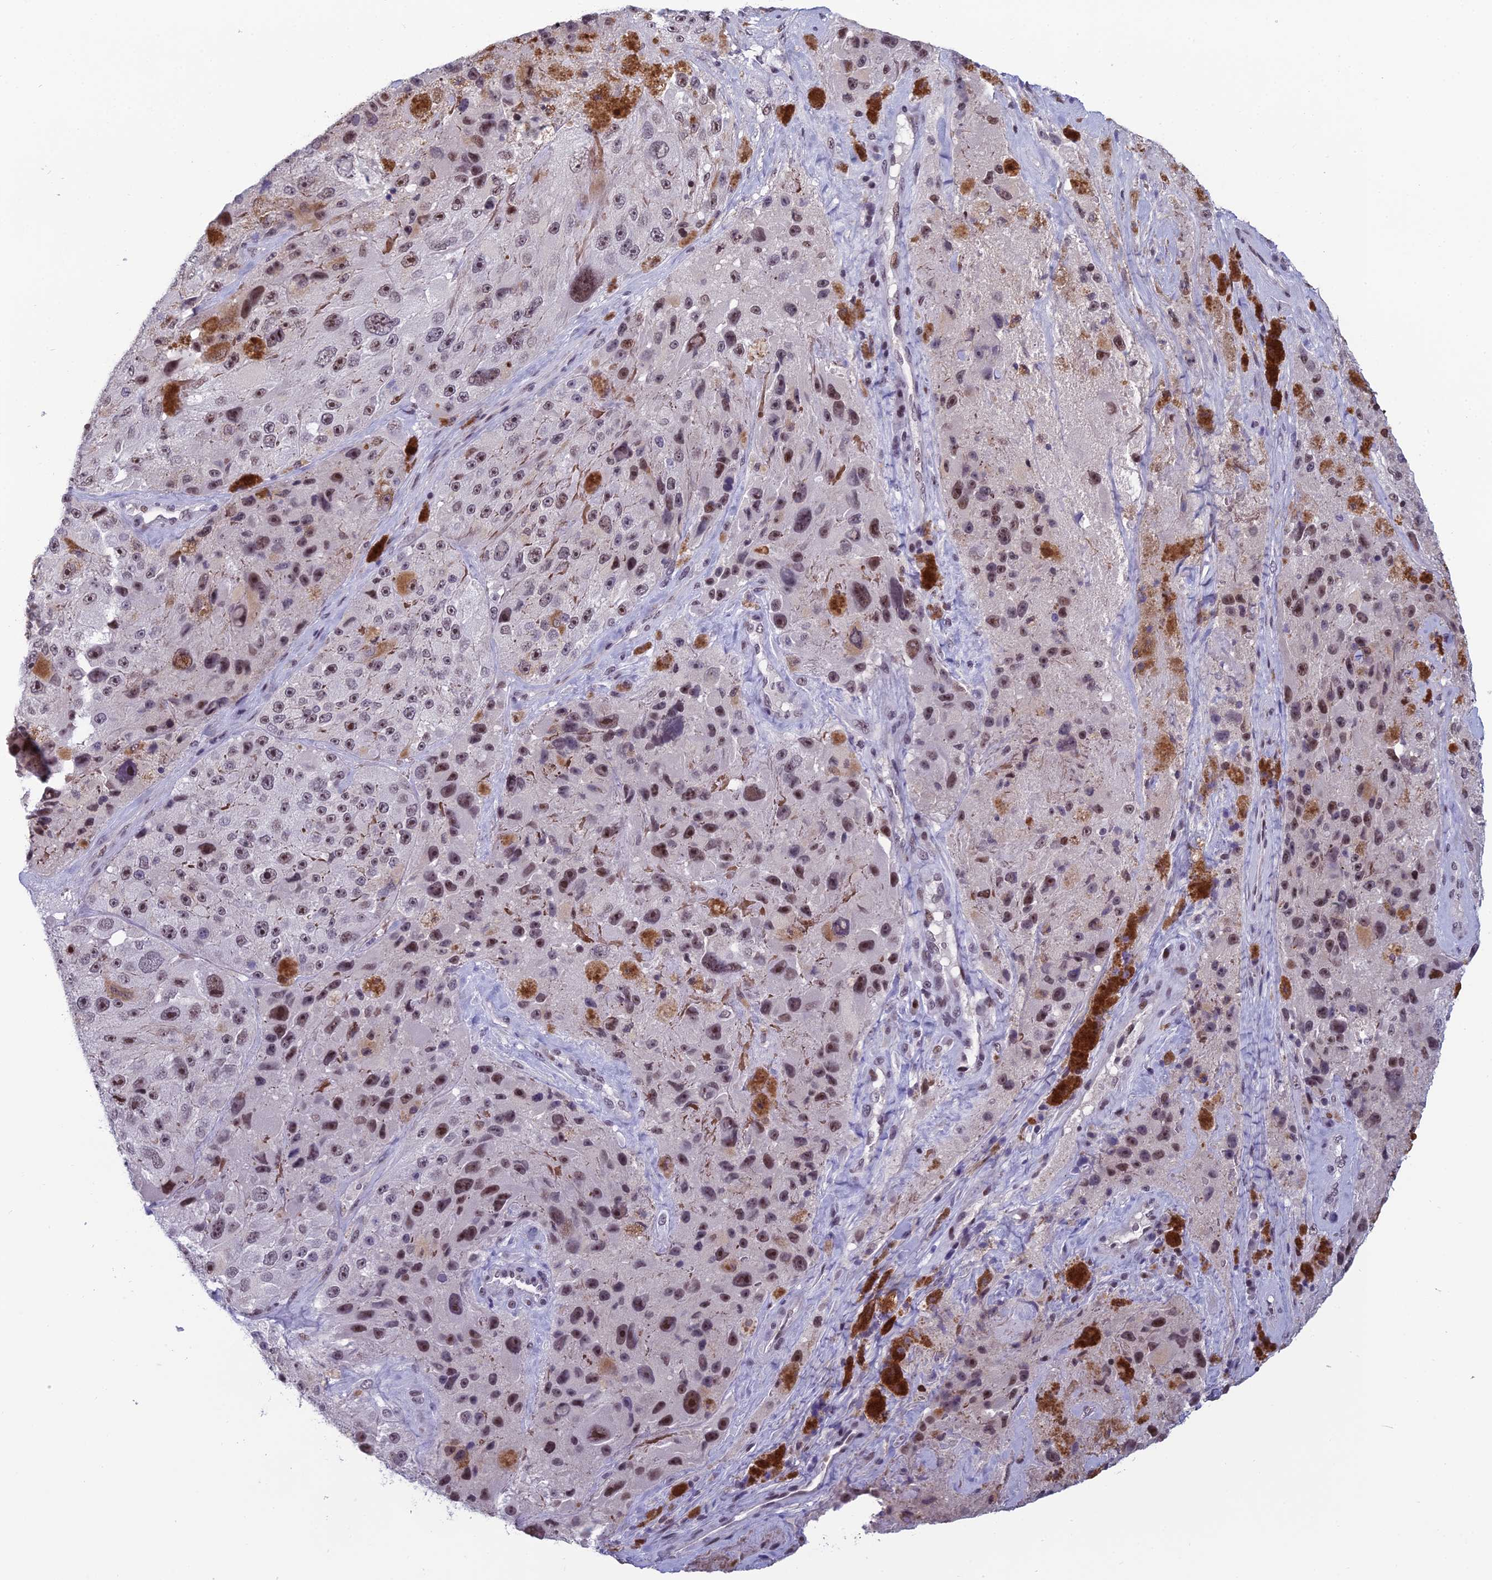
{"staining": {"intensity": "moderate", "quantity": "25%-75%", "location": "nuclear"}, "tissue": "melanoma", "cell_type": "Tumor cells", "image_type": "cancer", "snomed": [{"axis": "morphology", "description": "Malignant melanoma, Metastatic site"}, {"axis": "topography", "description": "Lymph node"}], "caption": "Protein staining of malignant melanoma (metastatic site) tissue demonstrates moderate nuclear positivity in approximately 25%-75% of tumor cells.", "gene": "RGS17", "patient": {"sex": "male", "age": 62}}